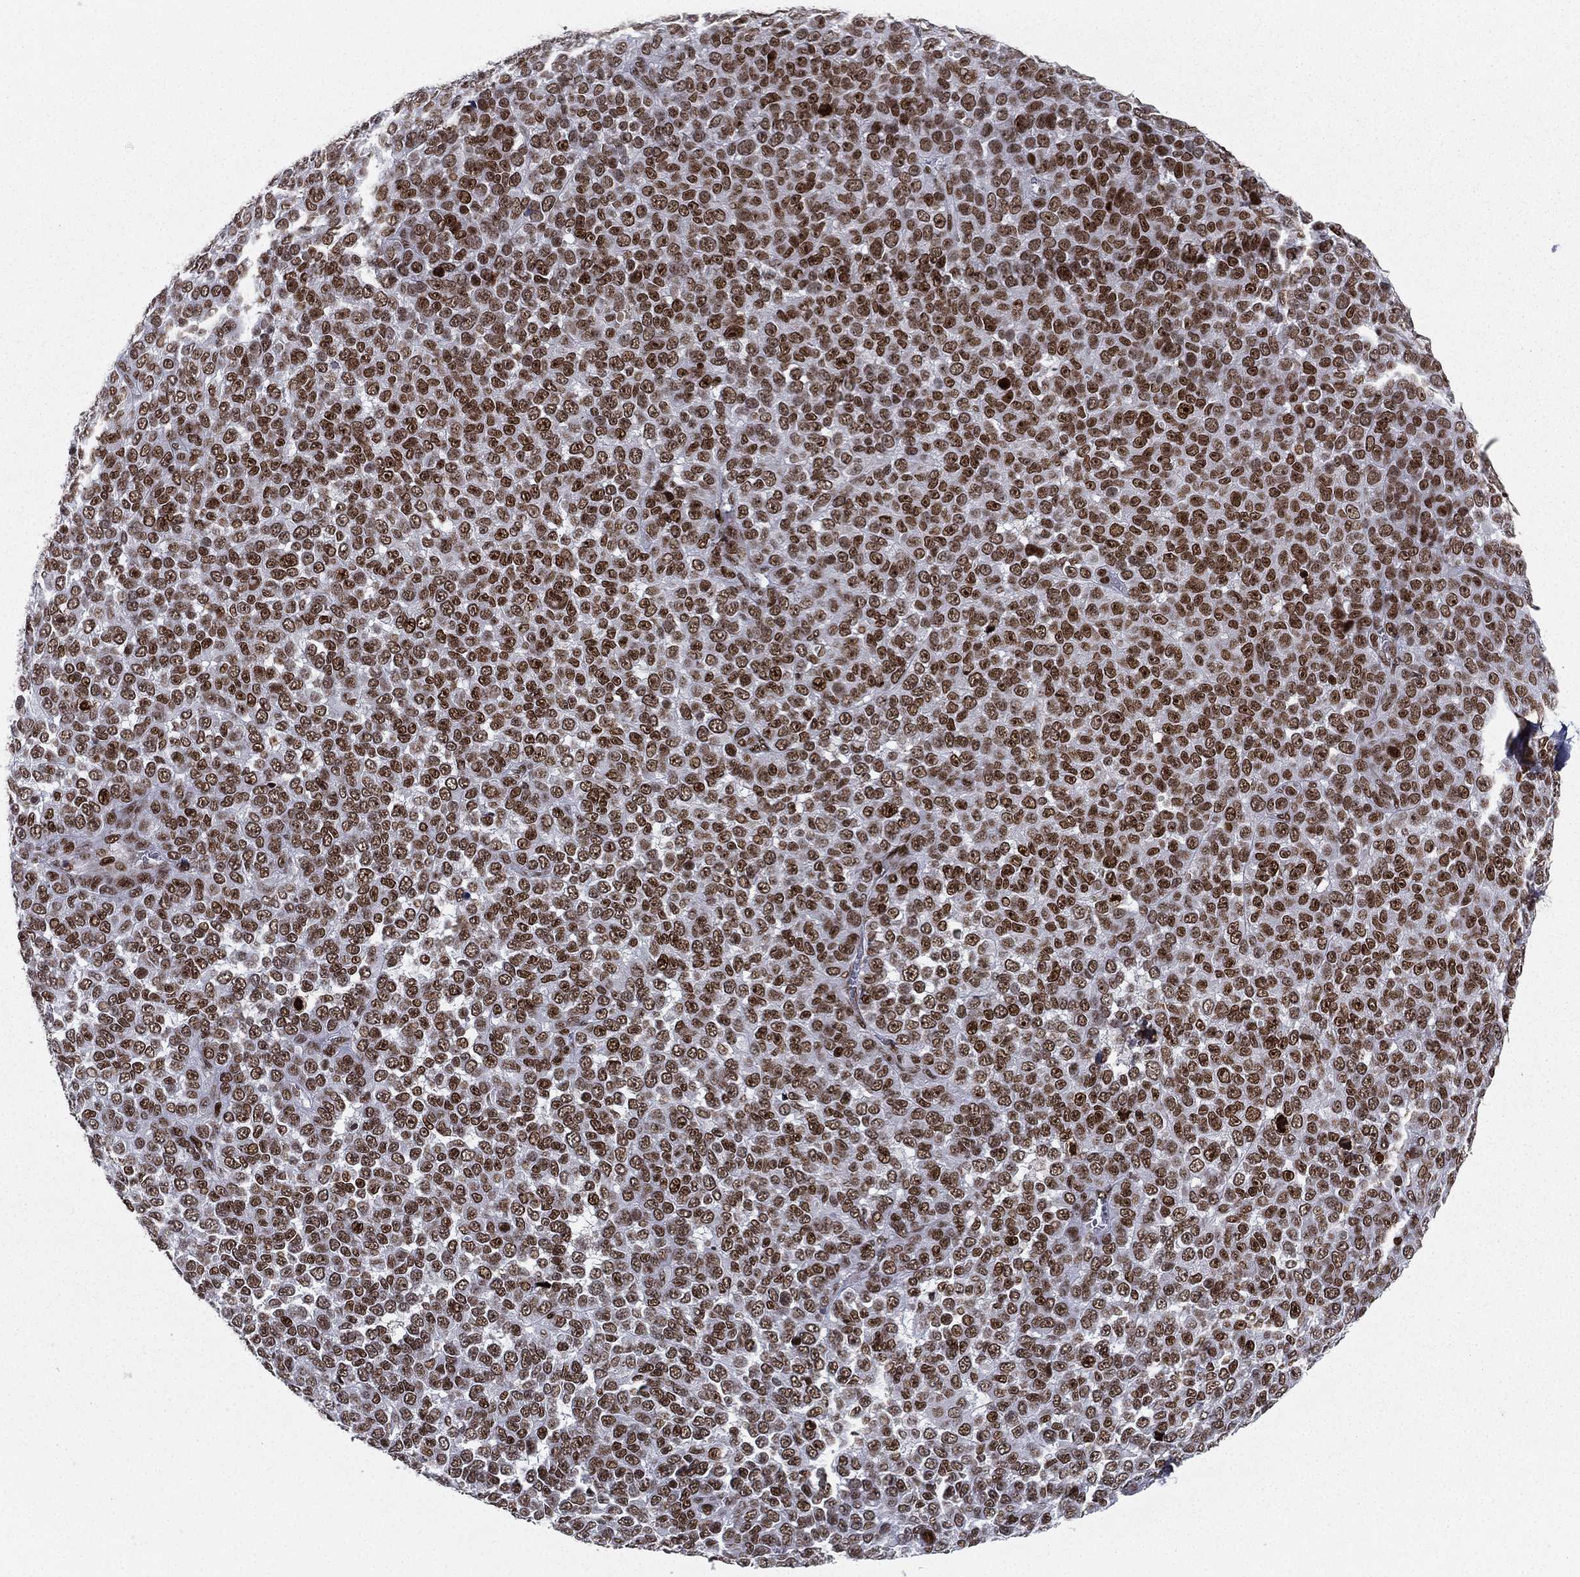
{"staining": {"intensity": "strong", "quantity": ">75%", "location": "nuclear"}, "tissue": "melanoma", "cell_type": "Tumor cells", "image_type": "cancer", "snomed": [{"axis": "morphology", "description": "Malignant melanoma, NOS"}, {"axis": "topography", "description": "Skin"}], "caption": "DAB (3,3'-diaminobenzidine) immunohistochemical staining of human melanoma reveals strong nuclear protein staining in about >75% of tumor cells. The protein of interest is shown in brown color, while the nuclei are stained blue.", "gene": "RTF1", "patient": {"sex": "female", "age": 95}}